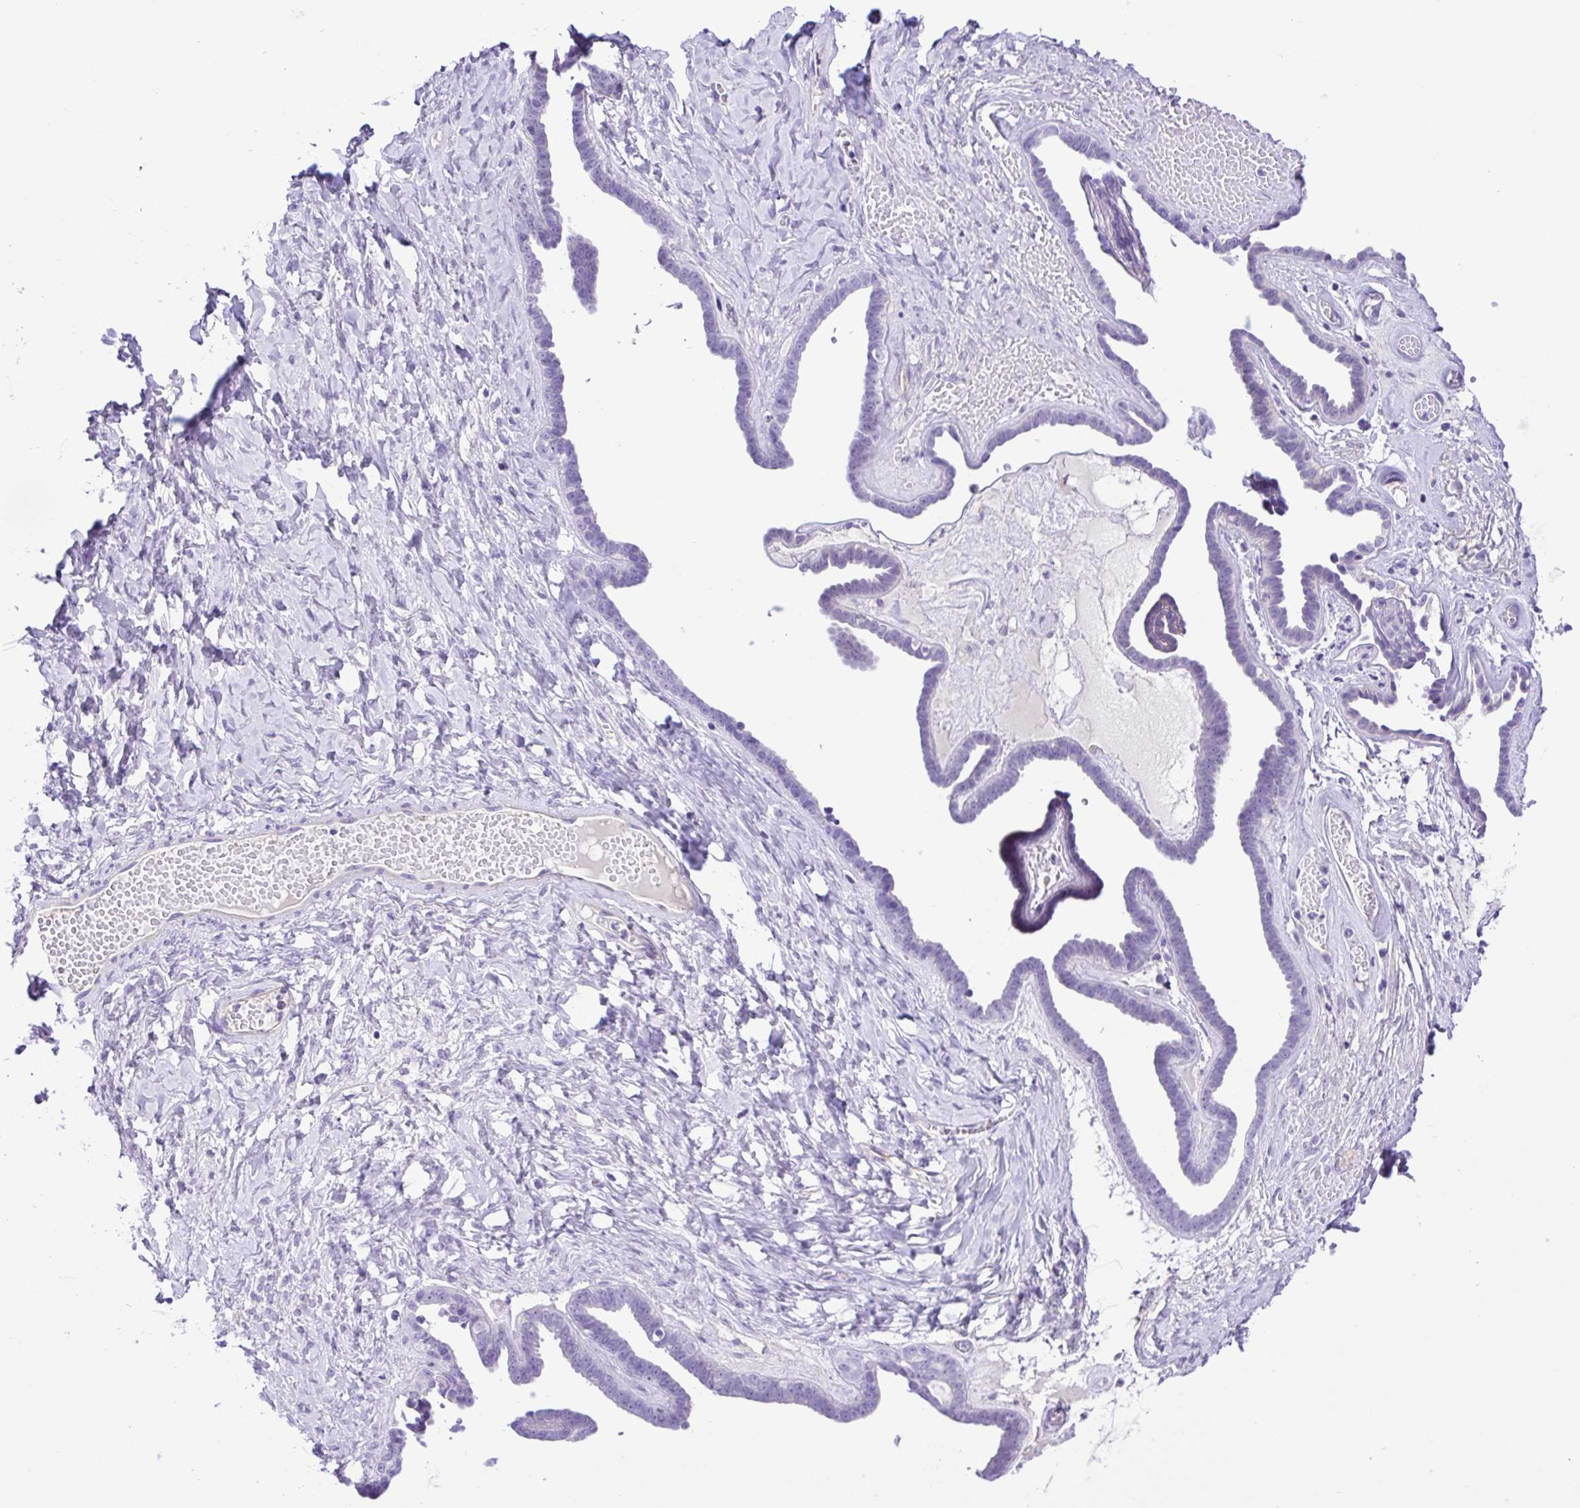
{"staining": {"intensity": "negative", "quantity": "none", "location": "none"}, "tissue": "ovarian cancer", "cell_type": "Tumor cells", "image_type": "cancer", "snomed": [{"axis": "morphology", "description": "Cystadenocarcinoma, serous, NOS"}, {"axis": "topography", "description": "Ovary"}], "caption": "Tumor cells are negative for brown protein staining in ovarian cancer (serous cystadenocarcinoma). (DAB immunohistochemistry (IHC) with hematoxylin counter stain).", "gene": "ISM2", "patient": {"sex": "female", "age": 71}}